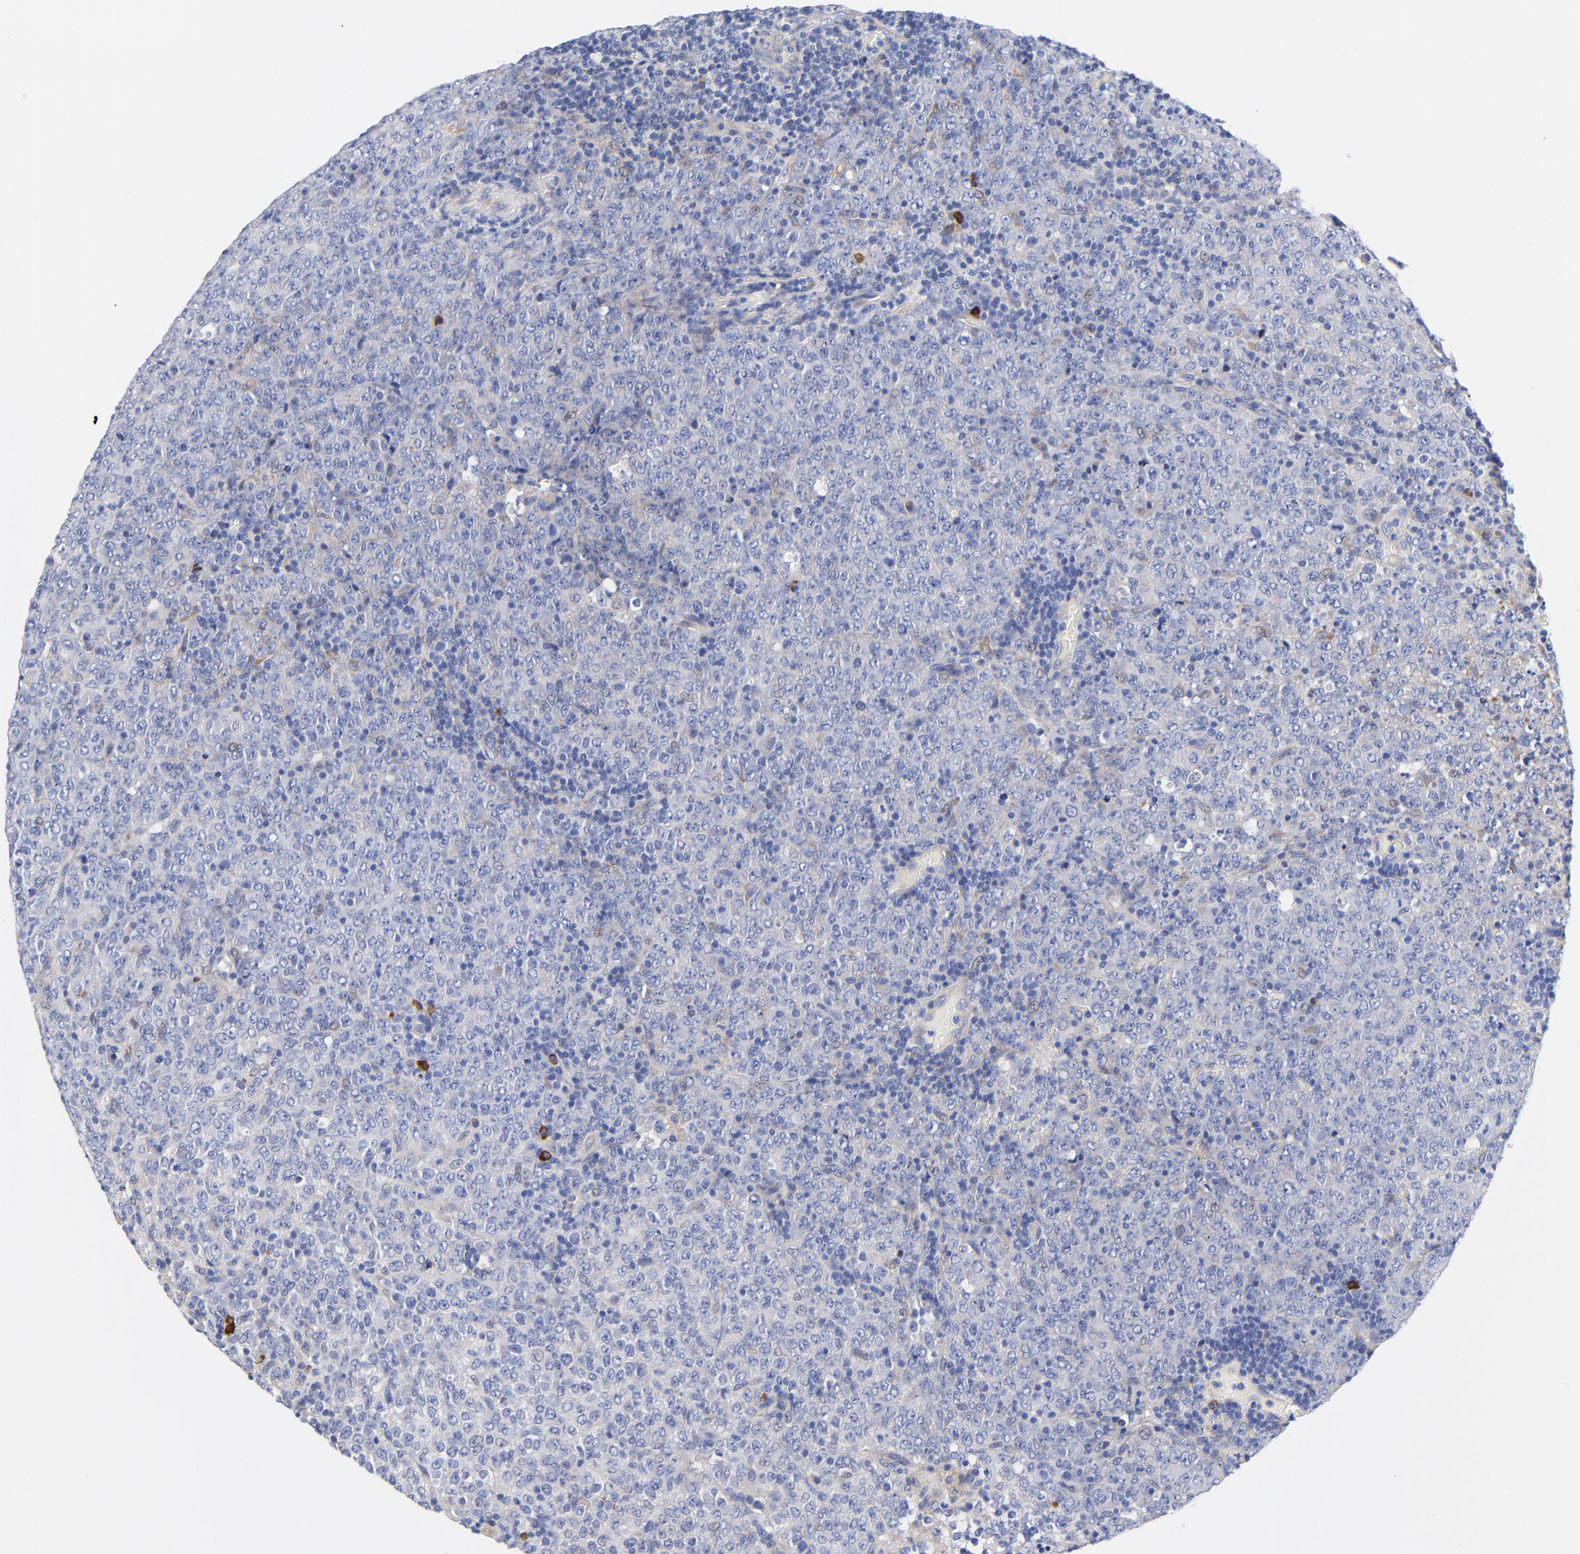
{"staining": {"intensity": "weak", "quantity": "<25%", "location": "cytoplasmic/membranous"}, "tissue": "lymphoma", "cell_type": "Tumor cells", "image_type": "cancer", "snomed": [{"axis": "morphology", "description": "Malignant lymphoma, non-Hodgkin's type, High grade"}, {"axis": "topography", "description": "Tonsil"}], "caption": "There is no significant staining in tumor cells of malignant lymphoma, non-Hodgkin's type (high-grade).", "gene": "IGLV3-10", "patient": {"sex": "female", "age": 36}}